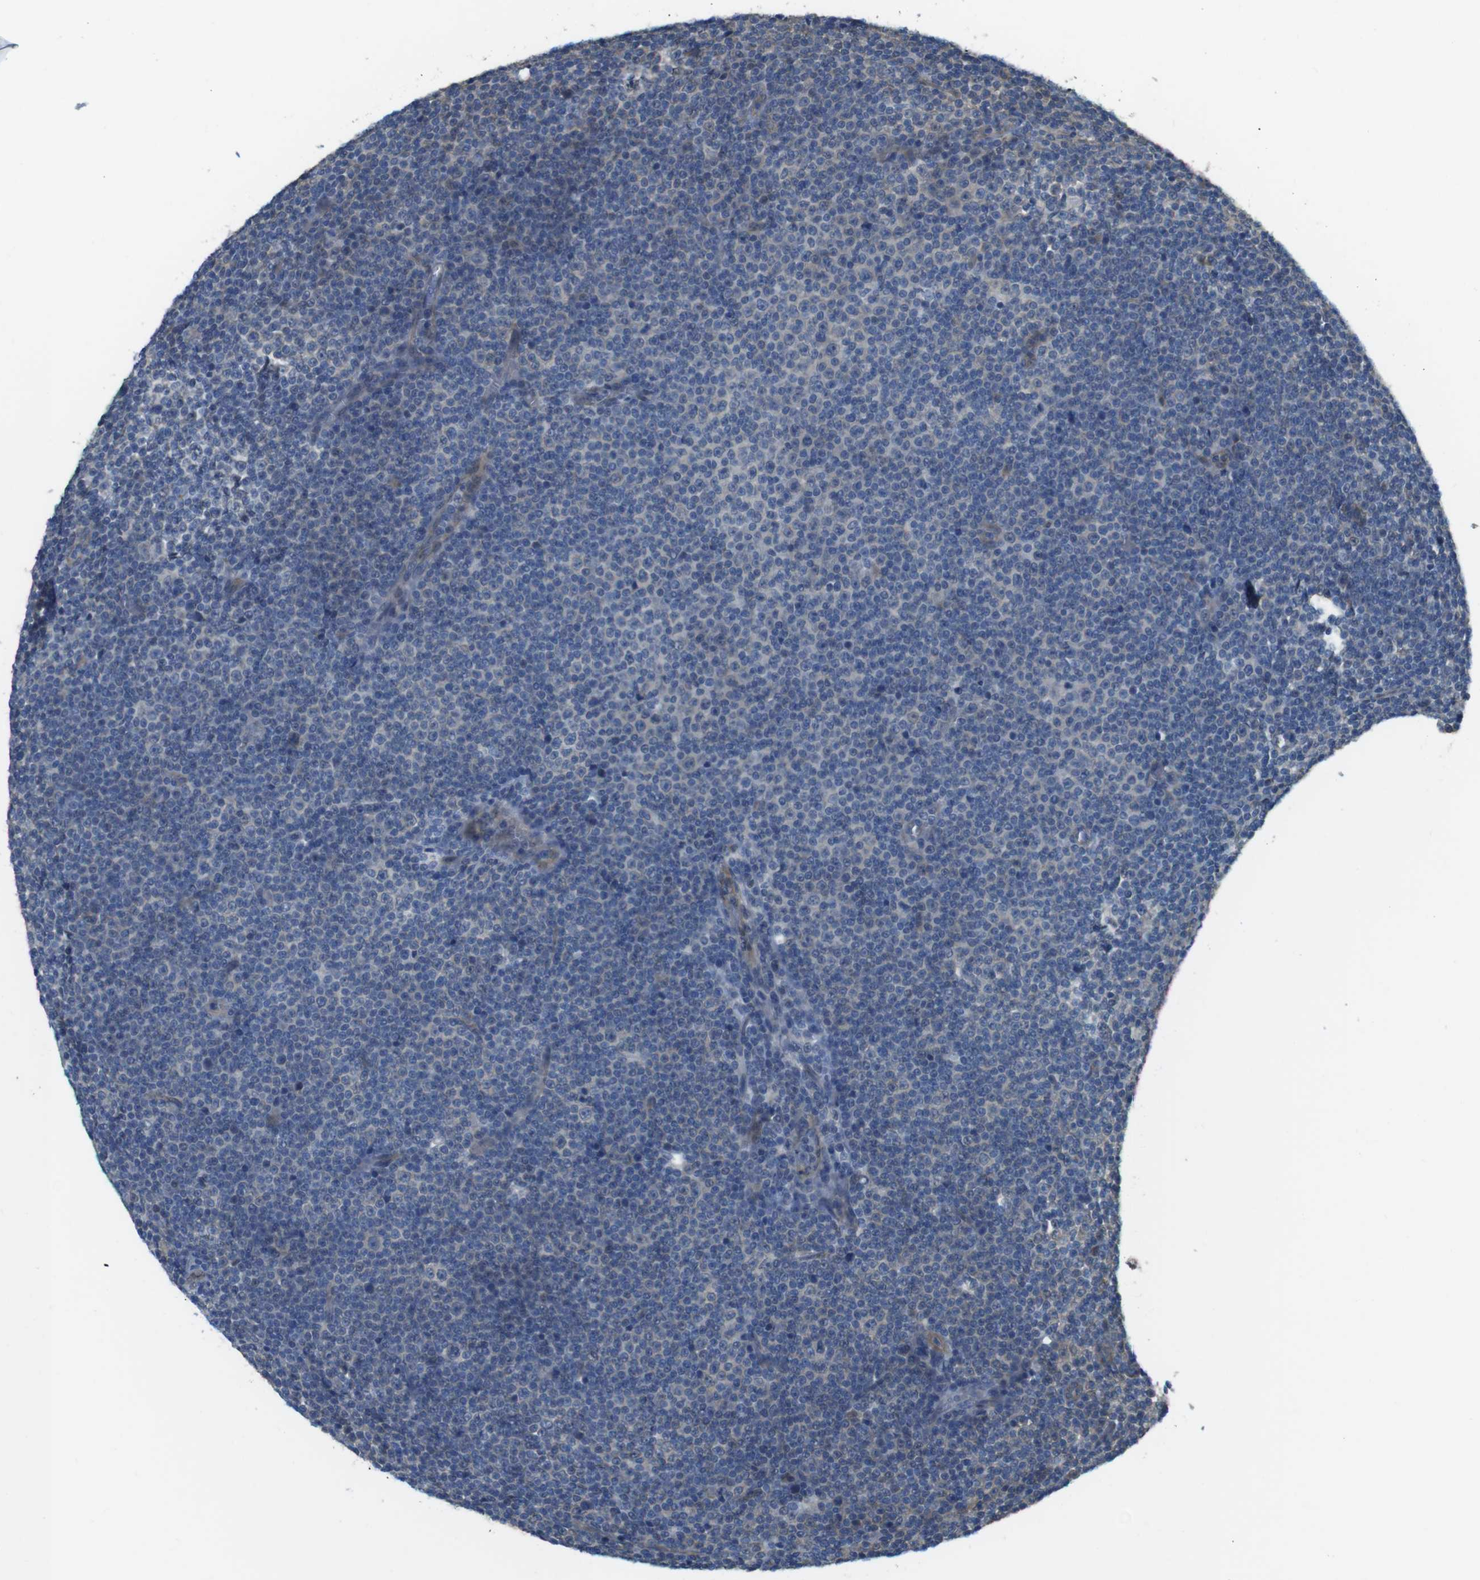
{"staining": {"intensity": "negative", "quantity": "none", "location": "none"}, "tissue": "lymphoma", "cell_type": "Tumor cells", "image_type": "cancer", "snomed": [{"axis": "morphology", "description": "Malignant lymphoma, non-Hodgkin's type, Low grade"}, {"axis": "topography", "description": "Lymph node"}], "caption": "Low-grade malignant lymphoma, non-Hodgkin's type was stained to show a protein in brown. There is no significant expression in tumor cells.", "gene": "ABHD15", "patient": {"sex": "female", "age": 67}}